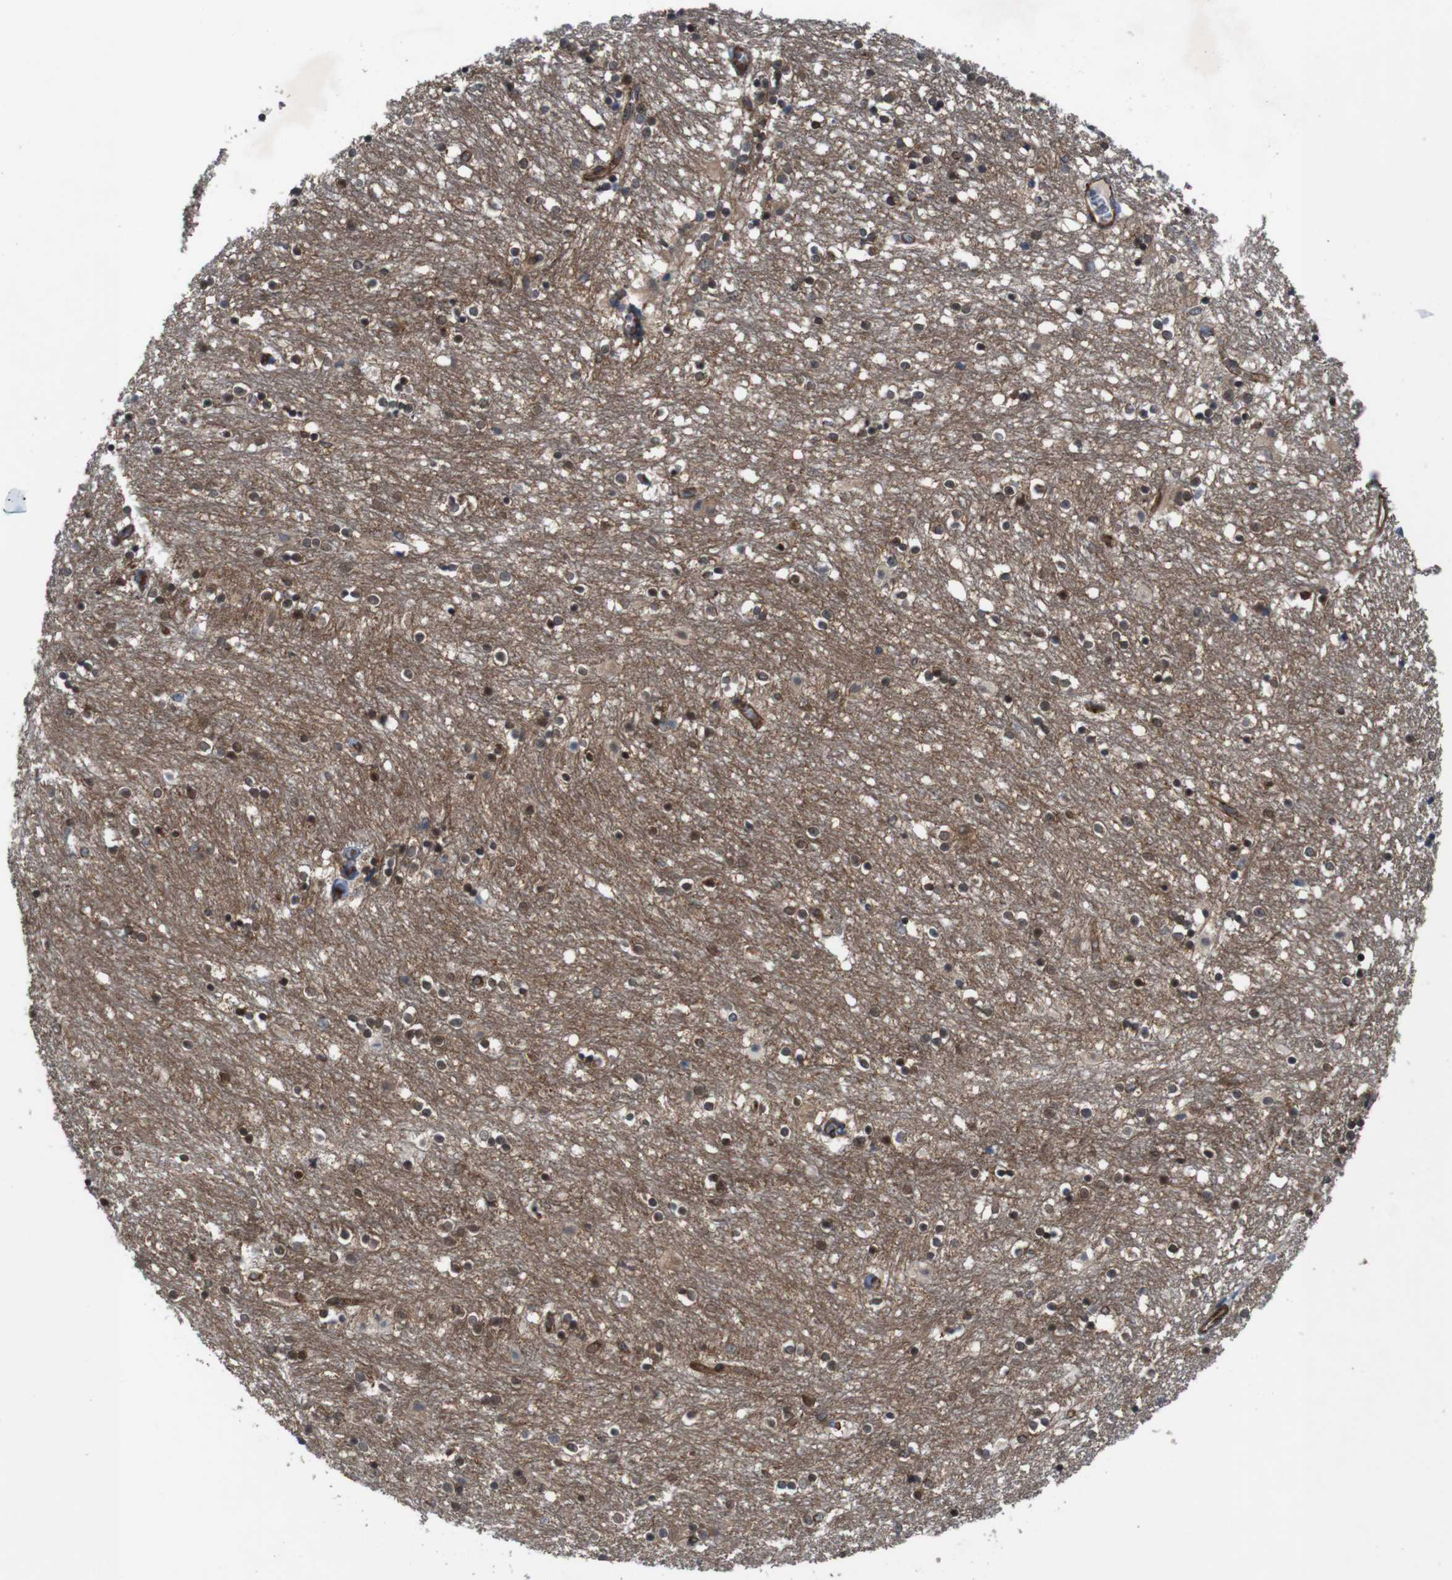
{"staining": {"intensity": "strong", "quantity": ">75%", "location": "cytoplasmic/membranous,nuclear"}, "tissue": "caudate", "cell_type": "Glial cells", "image_type": "normal", "snomed": [{"axis": "morphology", "description": "Normal tissue, NOS"}, {"axis": "topography", "description": "Lateral ventricle wall"}], "caption": "Immunohistochemistry (DAB (3,3'-diaminobenzidine)) staining of normal human caudate reveals strong cytoplasmic/membranous,nuclear protein positivity in approximately >75% of glial cells. The staining was performed using DAB, with brown indicating positive protein expression. Nuclei are stained blue with hematoxylin.", "gene": "PTGER4", "patient": {"sex": "female", "age": 54}}